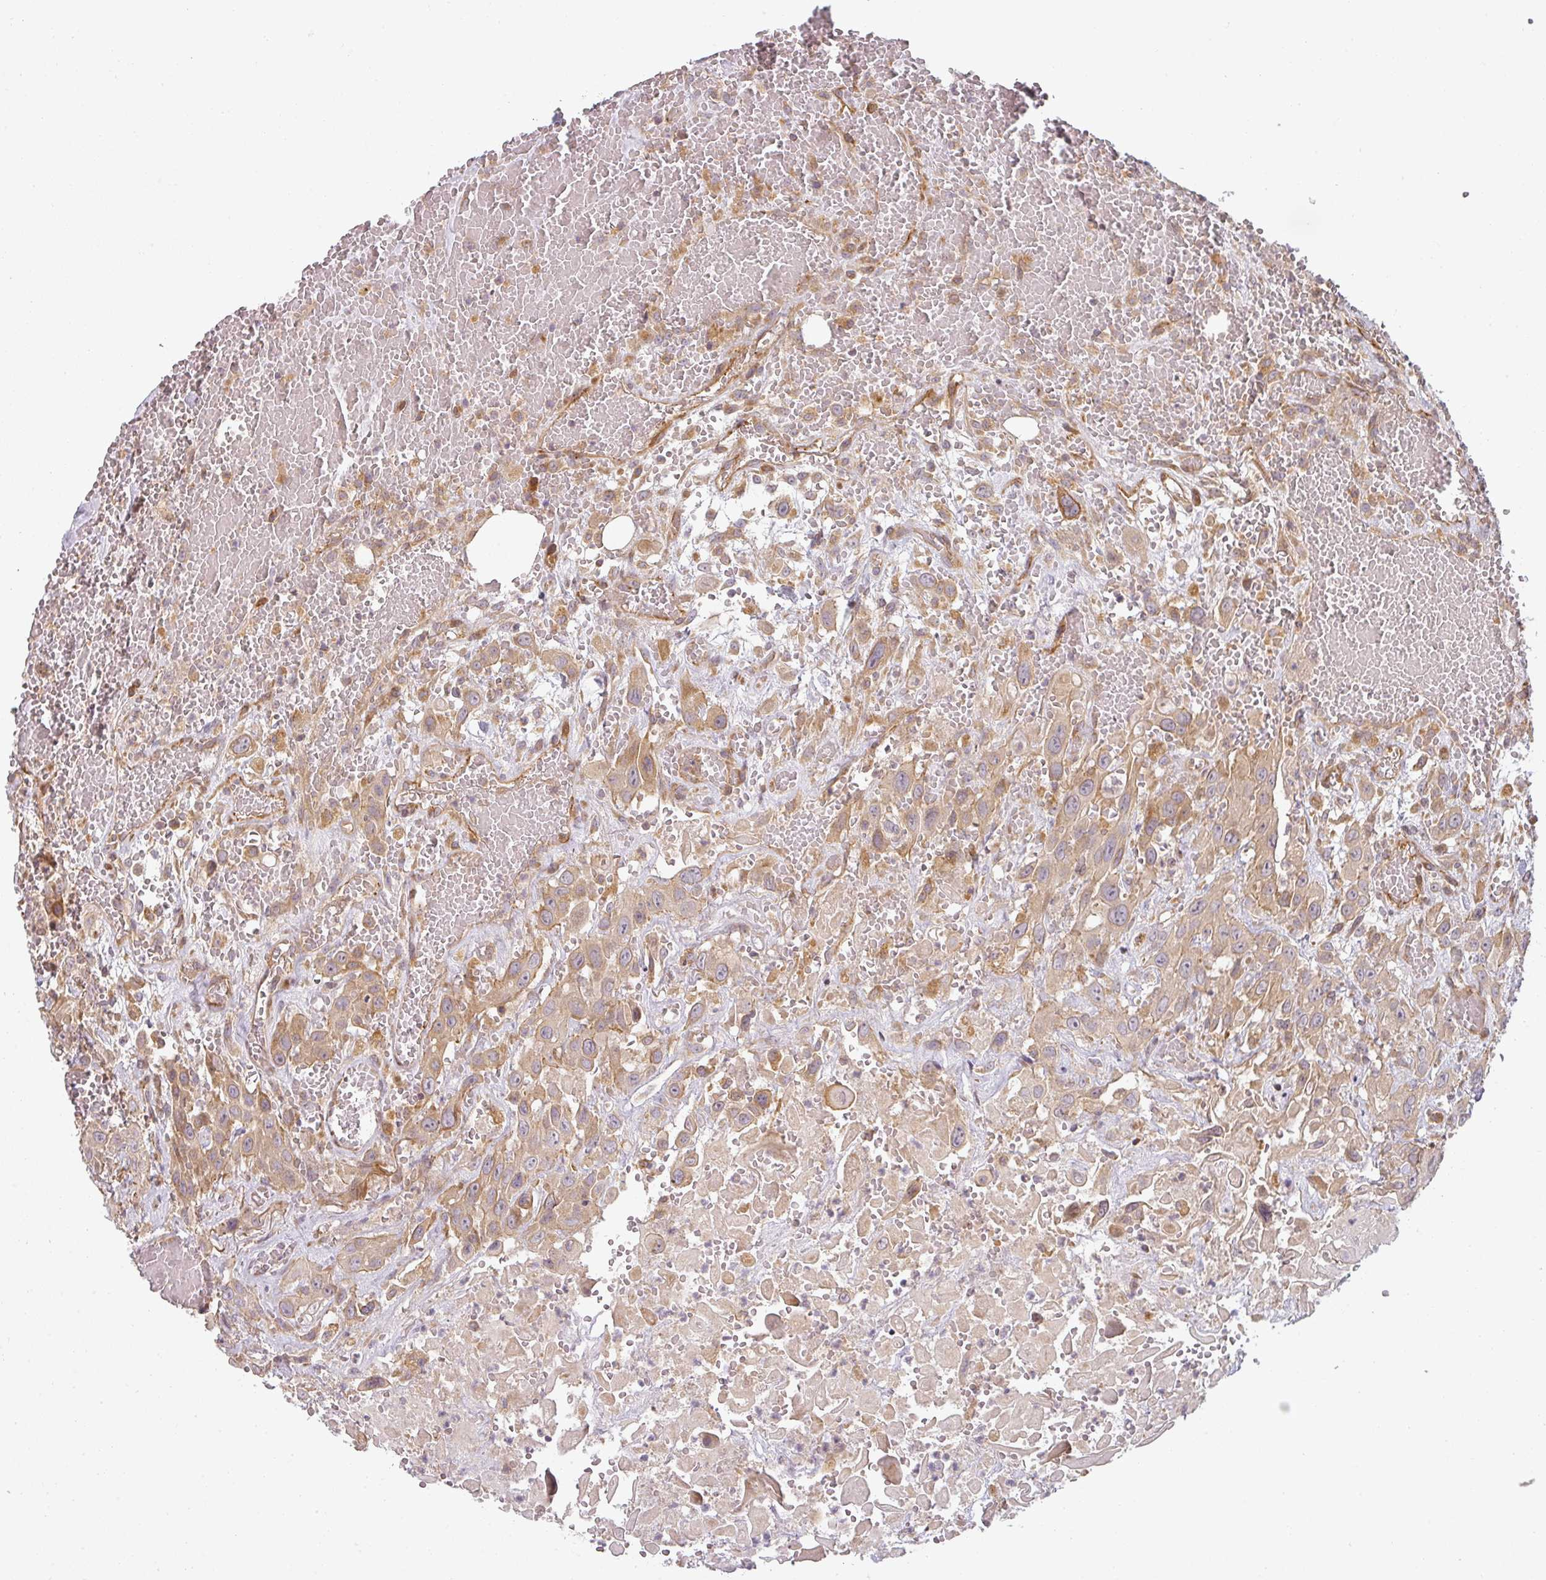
{"staining": {"intensity": "weak", "quantity": ">75%", "location": "cytoplasmic/membranous"}, "tissue": "head and neck cancer", "cell_type": "Tumor cells", "image_type": "cancer", "snomed": [{"axis": "morphology", "description": "Squamous cell carcinoma, NOS"}, {"axis": "topography", "description": "Head-Neck"}], "caption": "Head and neck cancer (squamous cell carcinoma) stained with a brown dye reveals weak cytoplasmic/membranous positive staining in approximately >75% of tumor cells.", "gene": "CNOT1", "patient": {"sex": "male", "age": 81}}